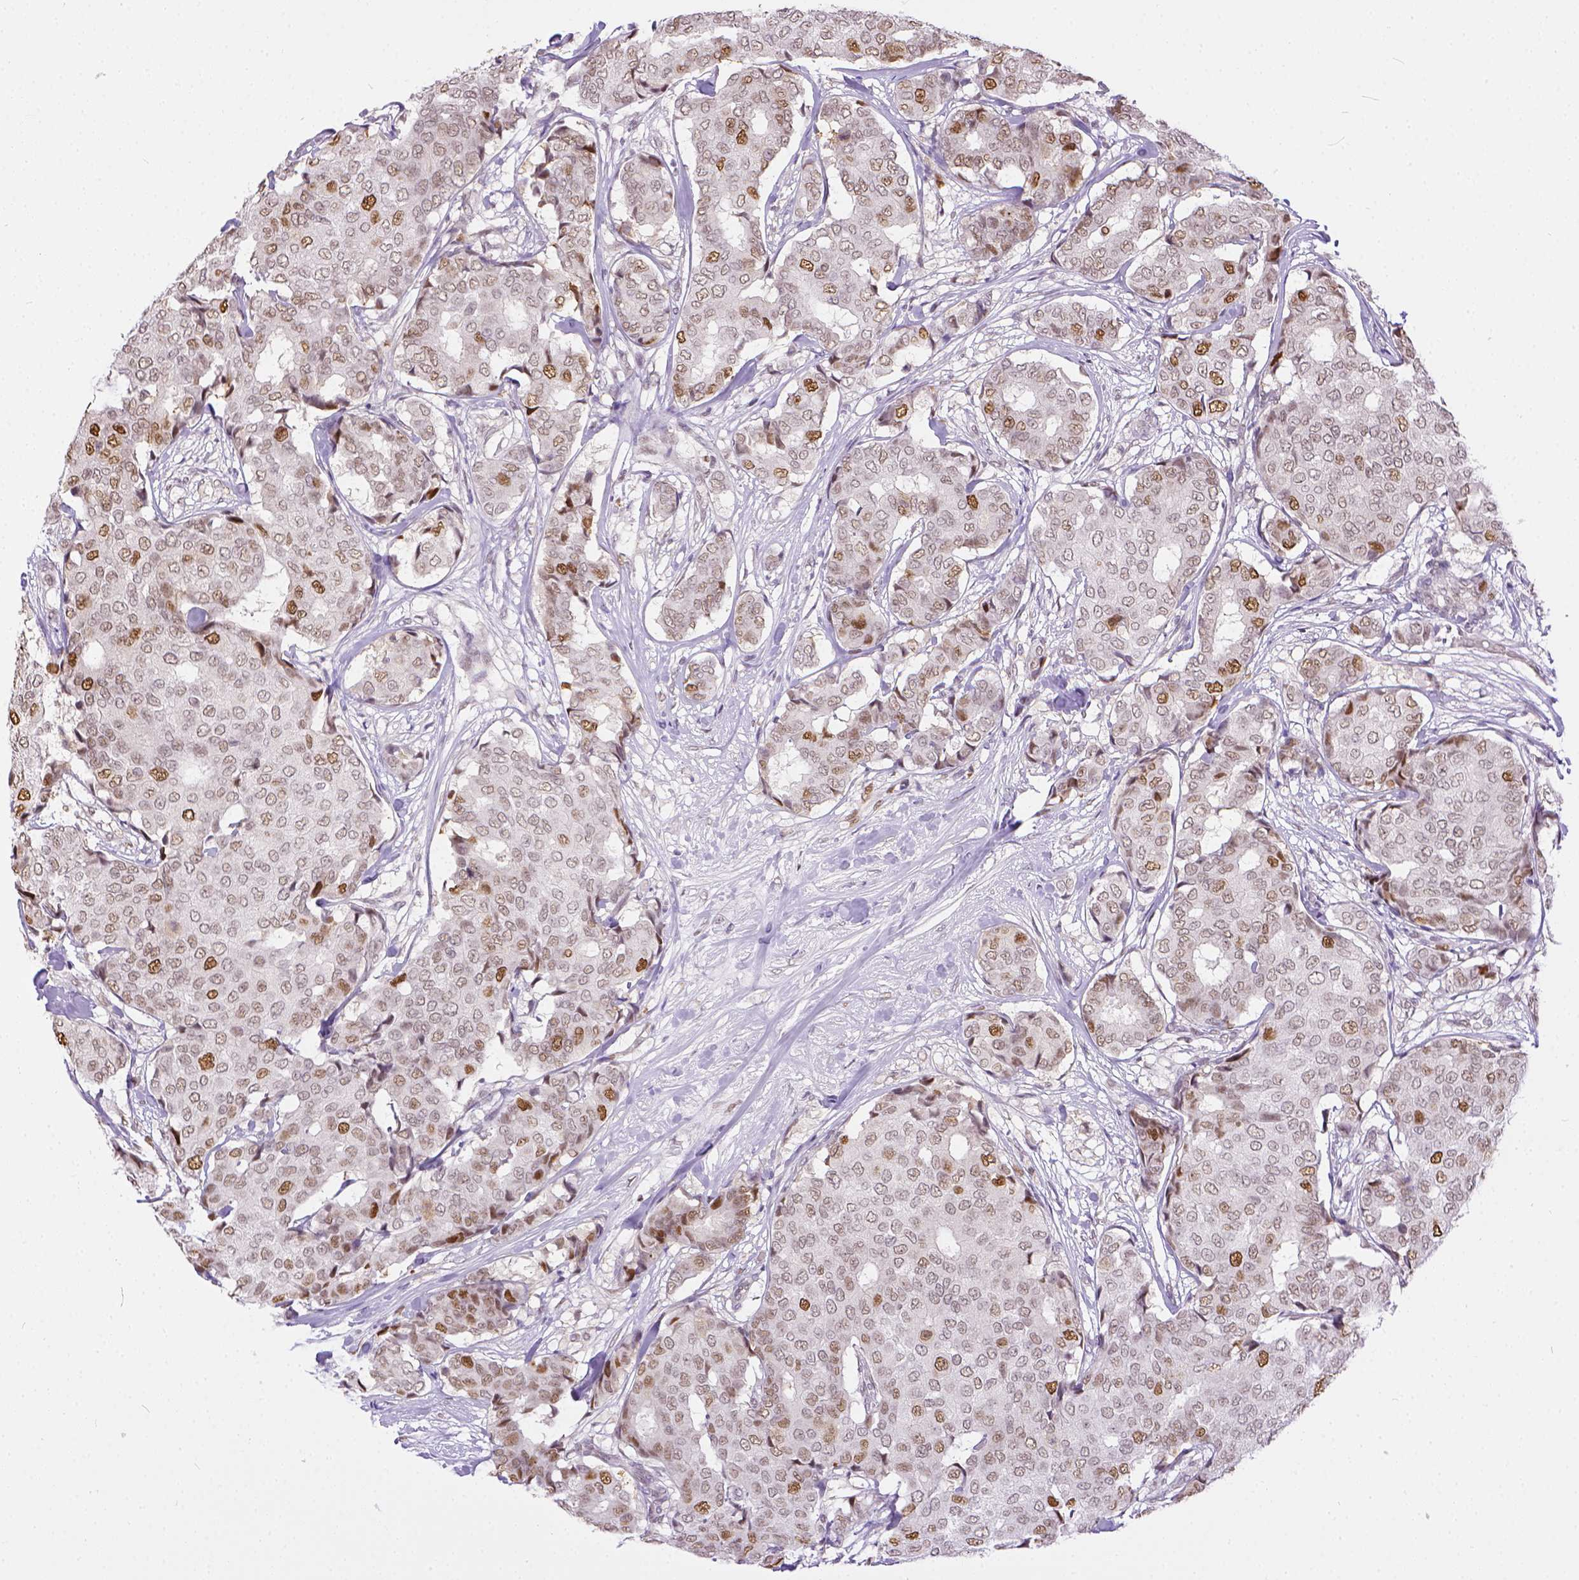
{"staining": {"intensity": "moderate", "quantity": "25%-75%", "location": "nuclear"}, "tissue": "breast cancer", "cell_type": "Tumor cells", "image_type": "cancer", "snomed": [{"axis": "morphology", "description": "Duct carcinoma"}, {"axis": "topography", "description": "Breast"}], "caption": "IHC image of human breast intraductal carcinoma stained for a protein (brown), which exhibits medium levels of moderate nuclear expression in approximately 25%-75% of tumor cells.", "gene": "ERCC1", "patient": {"sex": "female", "age": 75}}